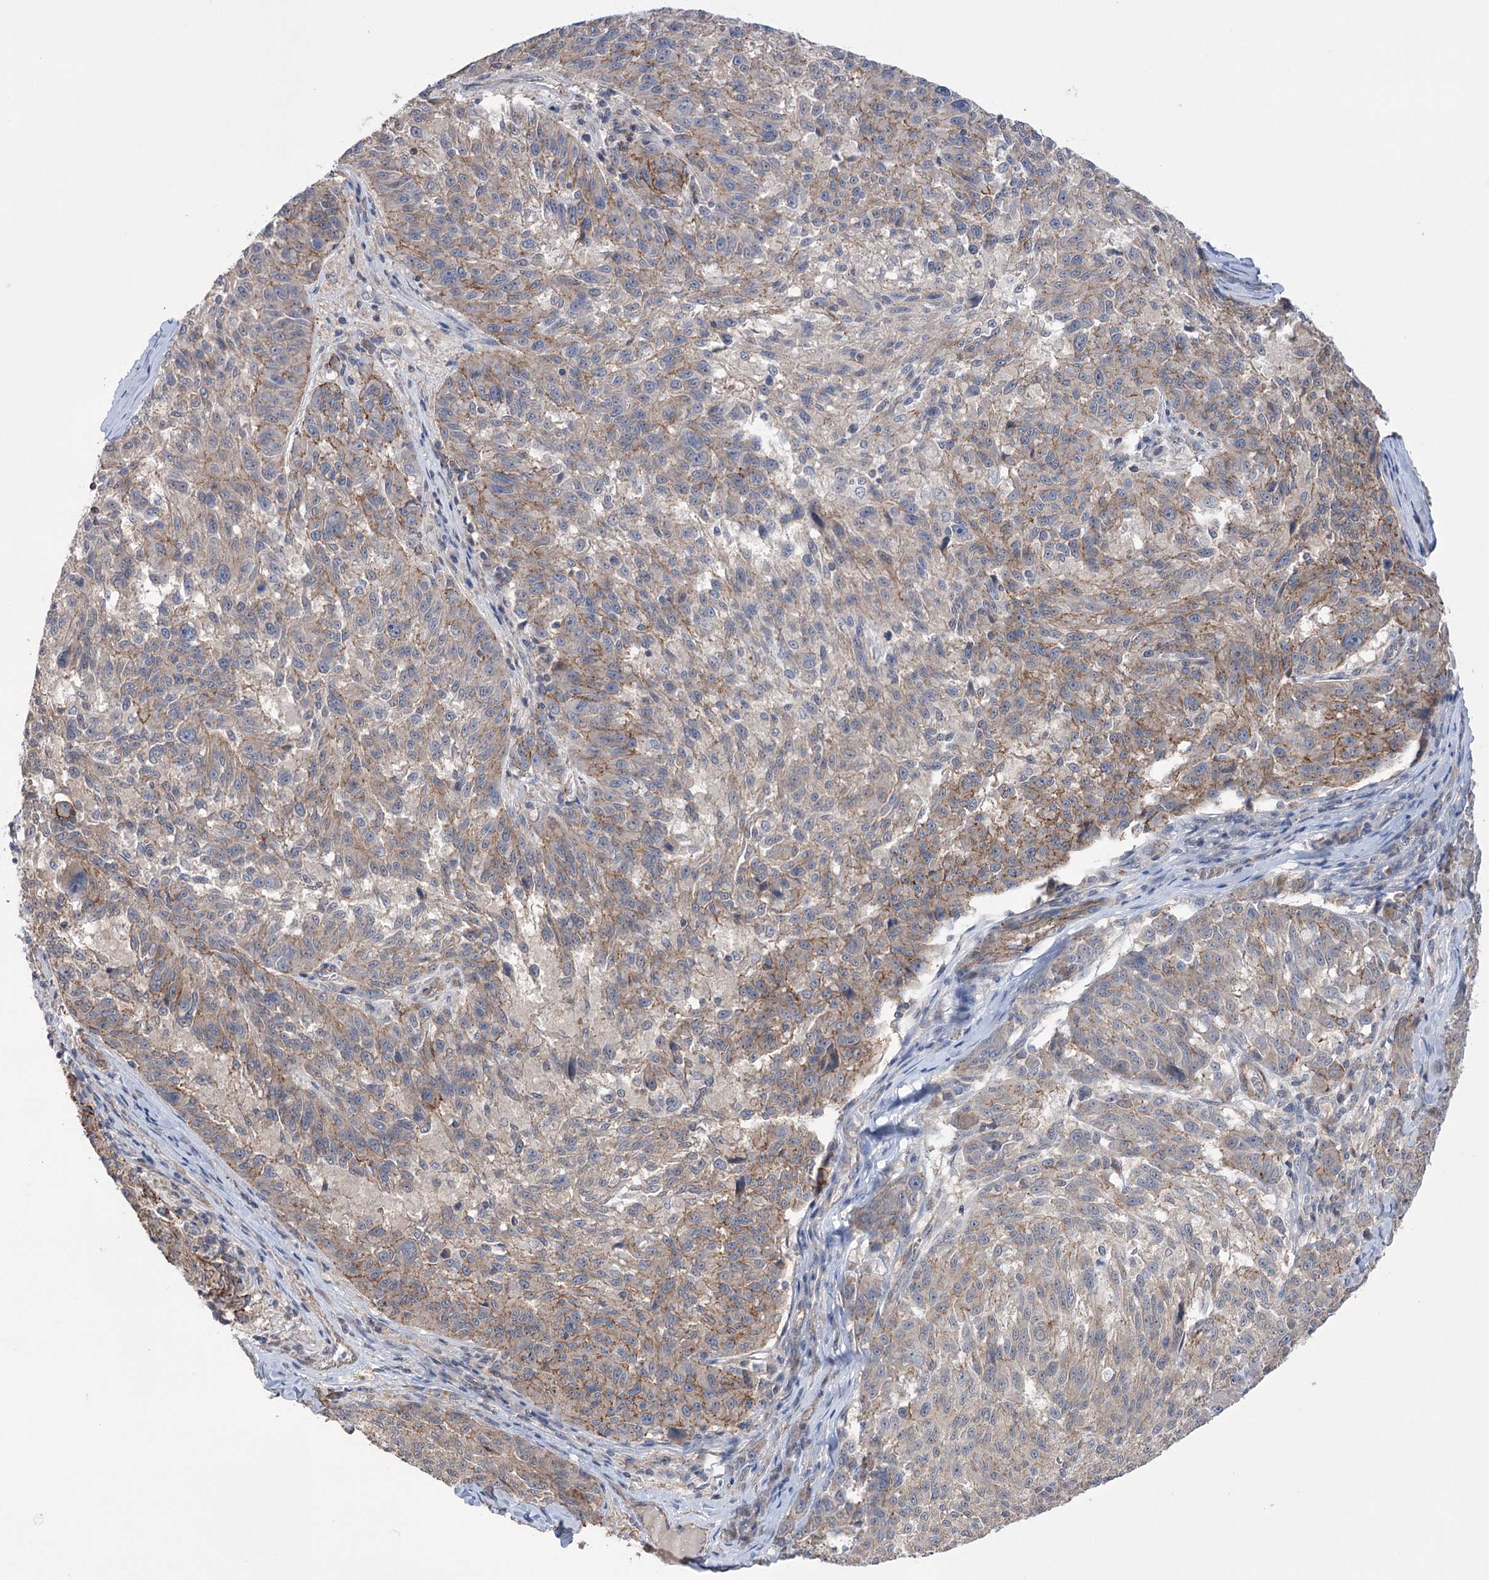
{"staining": {"intensity": "moderate", "quantity": "<25%", "location": "cytoplasmic/membranous"}, "tissue": "melanoma", "cell_type": "Tumor cells", "image_type": "cancer", "snomed": [{"axis": "morphology", "description": "Malignant melanoma, NOS"}, {"axis": "topography", "description": "Skin"}], "caption": "Malignant melanoma tissue displays moderate cytoplasmic/membranous expression in approximately <25% of tumor cells", "gene": "TRIM71", "patient": {"sex": "male", "age": 53}}